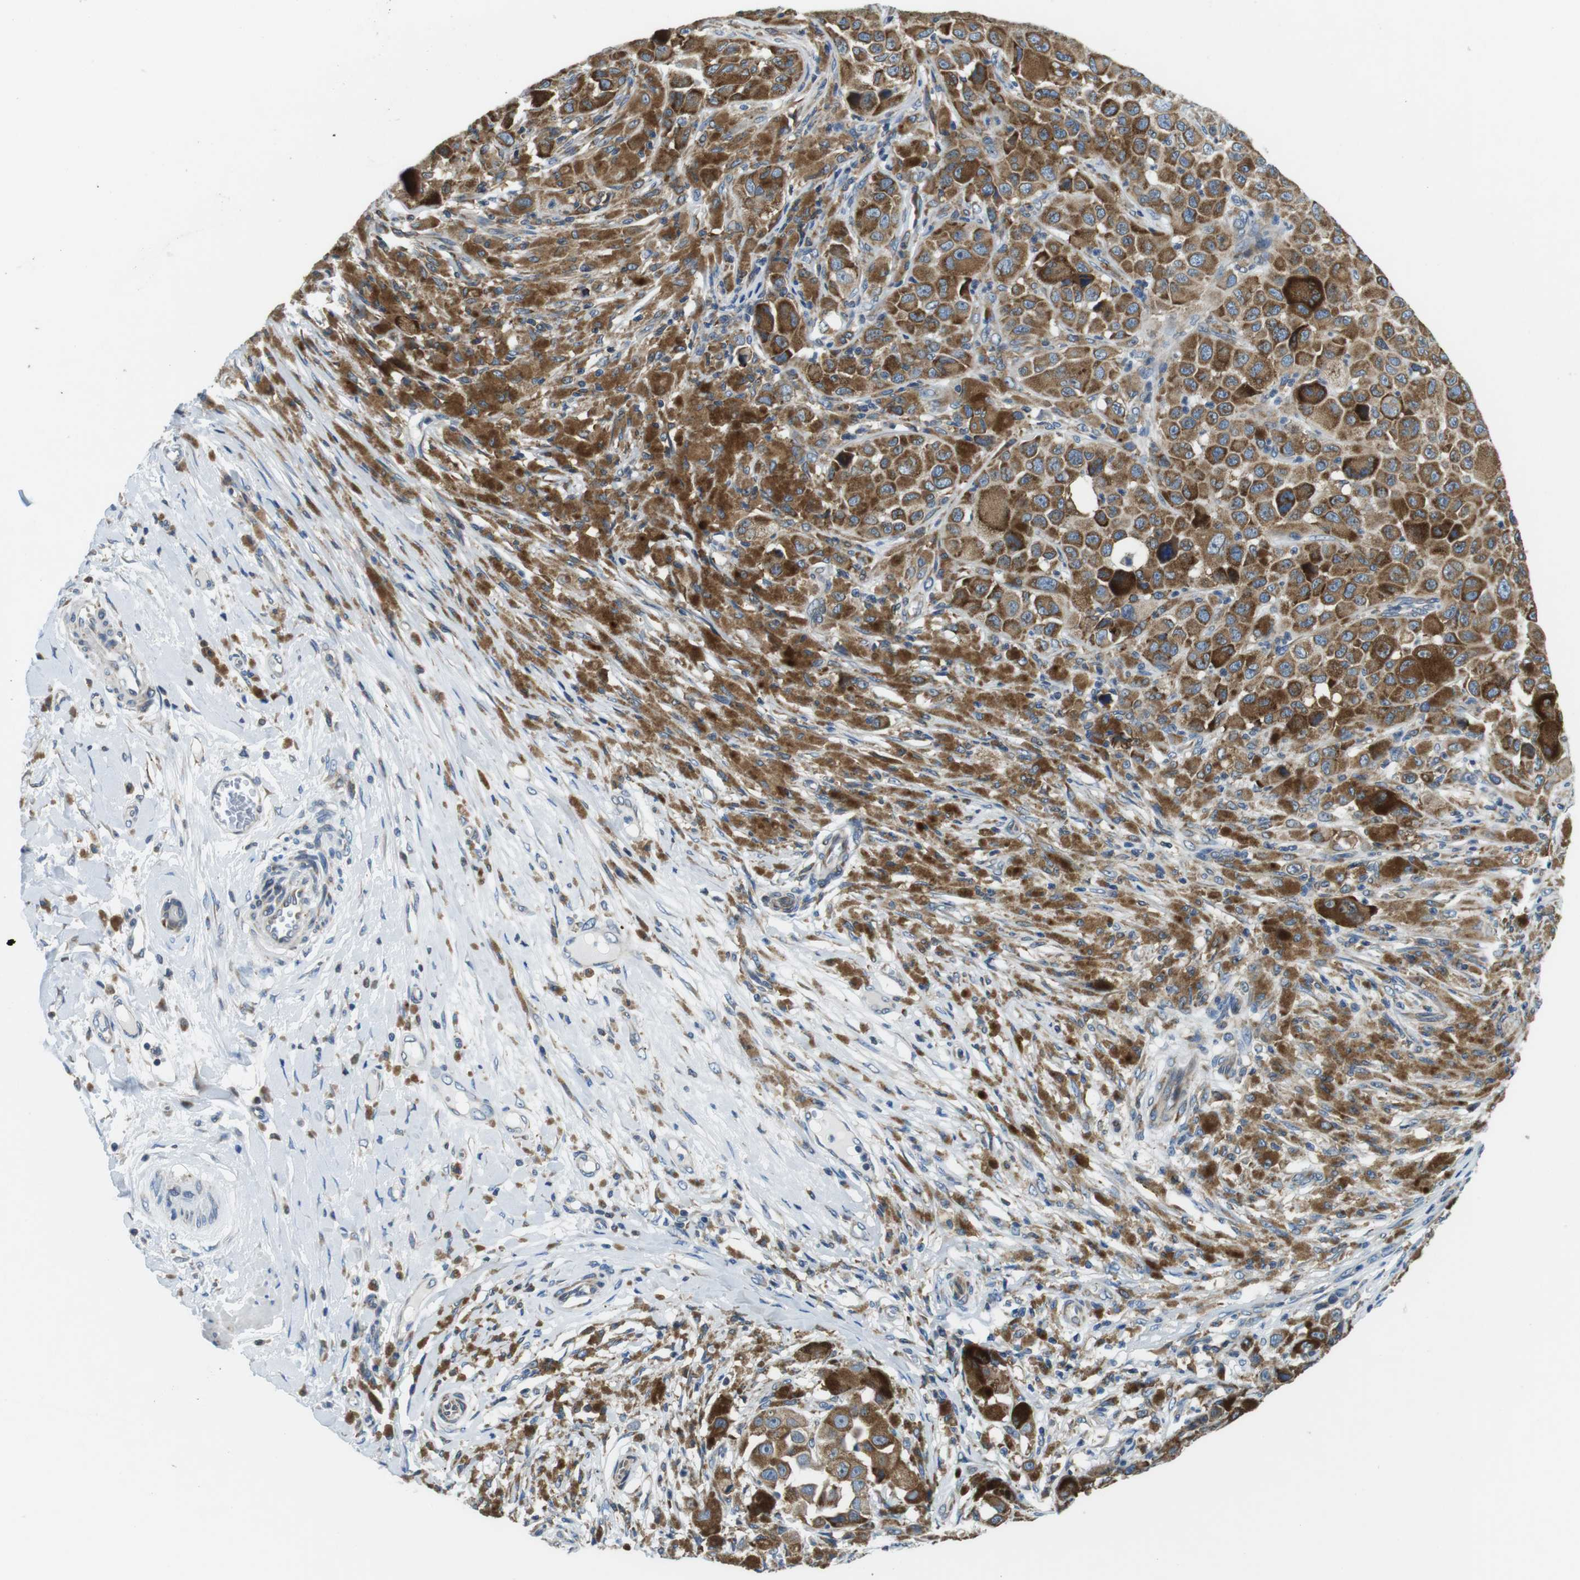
{"staining": {"intensity": "moderate", "quantity": ">75%", "location": "cytoplasmic/membranous"}, "tissue": "melanoma", "cell_type": "Tumor cells", "image_type": "cancer", "snomed": [{"axis": "morphology", "description": "Malignant melanoma, NOS"}, {"axis": "topography", "description": "Skin"}], "caption": "DAB immunohistochemical staining of human malignant melanoma exhibits moderate cytoplasmic/membranous protein positivity in about >75% of tumor cells.", "gene": "UGGT1", "patient": {"sex": "male", "age": 96}}